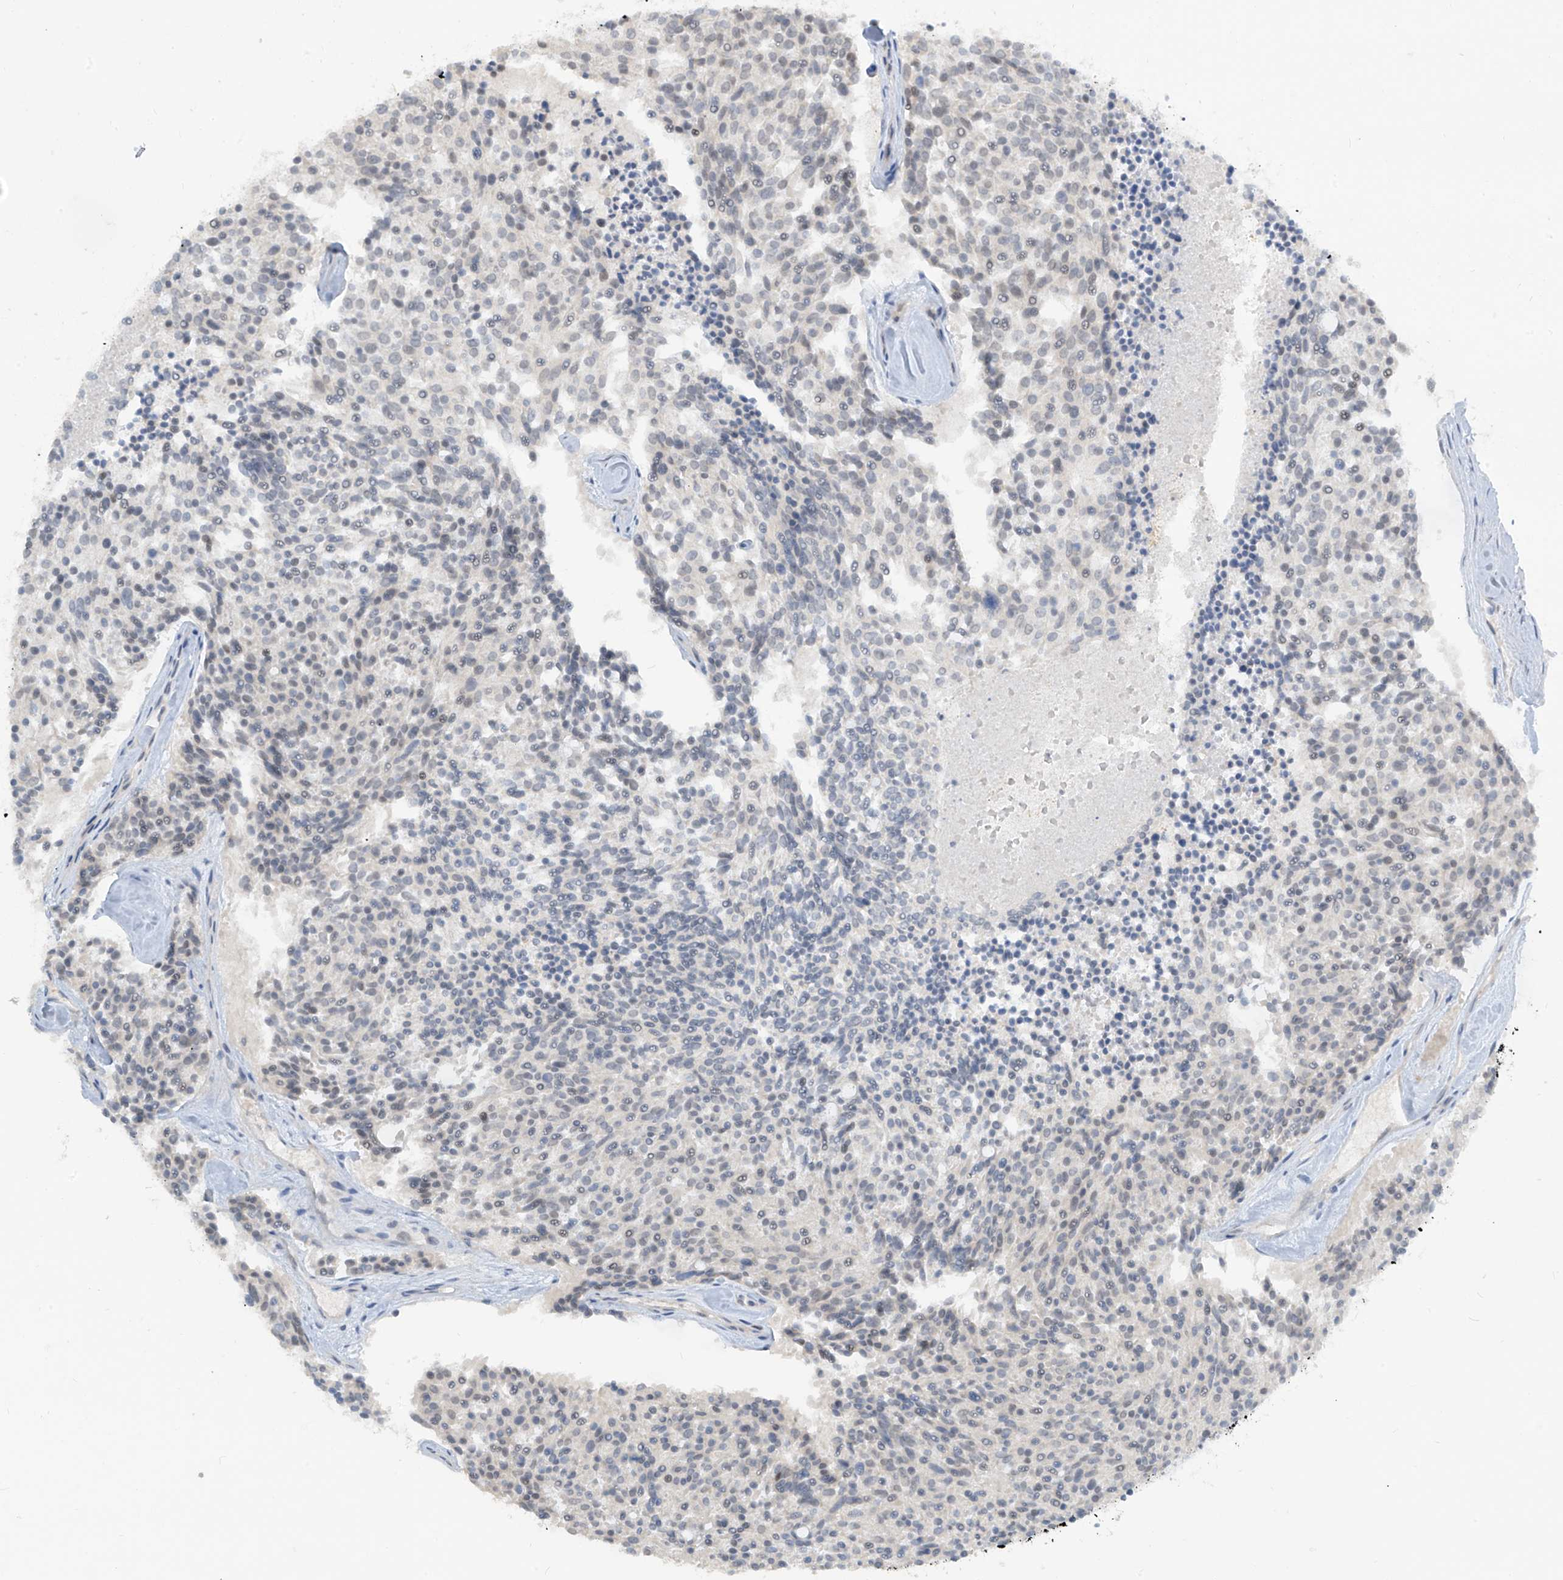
{"staining": {"intensity": "negative", "quantity": "none", "location": "none"}, "tissue": "carcinoid", "cell_type": "Tumor cells", "image_type": "cancer", "snomed": [{"axis": "morphology", "description": "Carcinoid, malignant, NOS"}, {"axis": "topography", "description": "Pancreas"}], "caption": "Immunohistochemical staining of carcinoid exhibits no significant staining in tumor cells.", "gene": "METAP1D", "patient": {"sex": "female", "age": 54}}